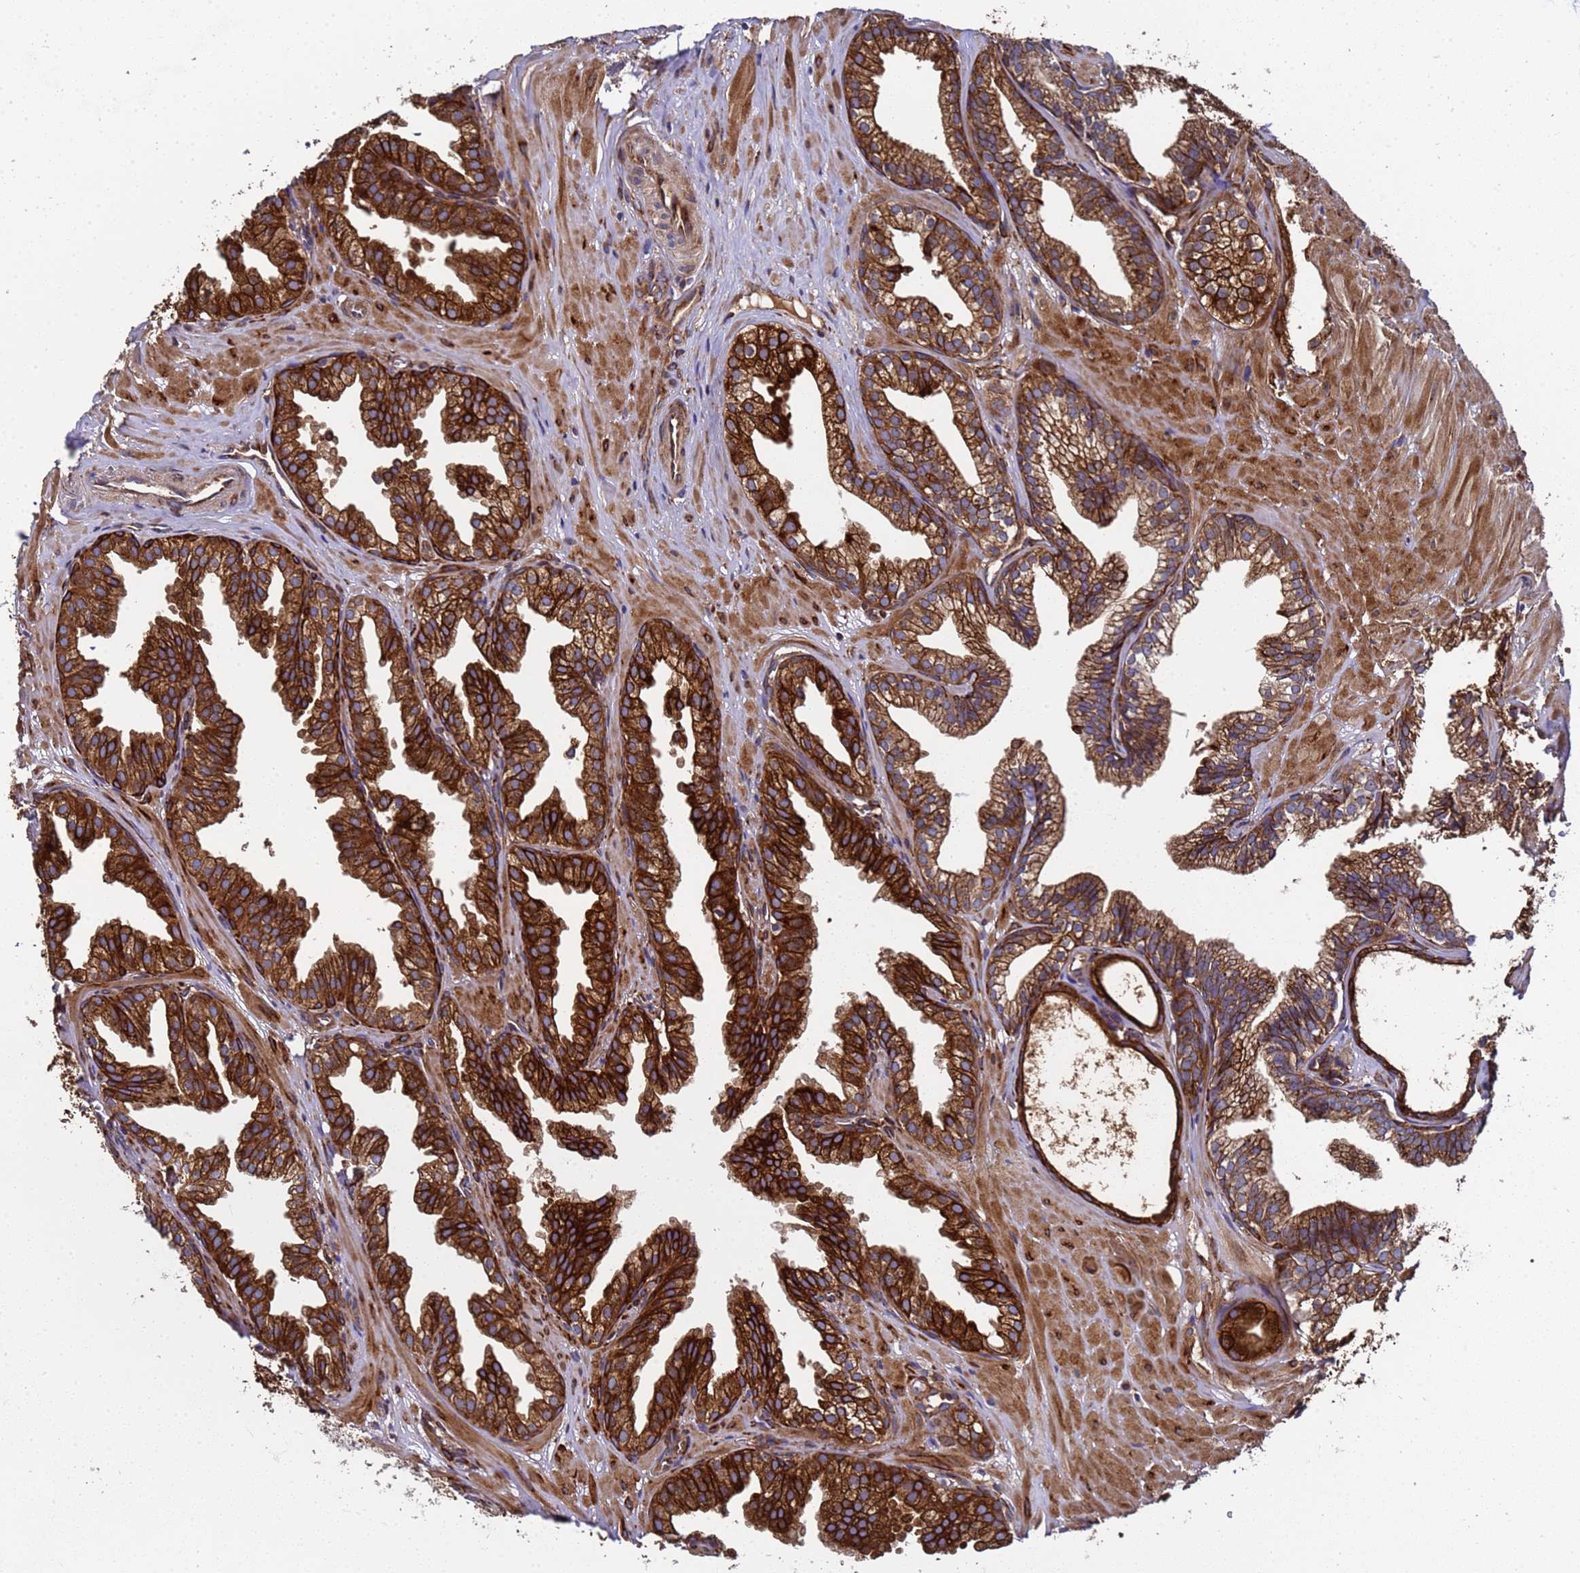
{"staining": {"intensity": "strong", "quantity": ">75%", "location": "cytoplasmic/membranous"}, "tissue": "prostate", "cell_type": "Glandular cells", "image_type": "normal", "snomed": [{"axis": "morphology", "description": "Normal tissue, NOS"}, {"axis": "topography", "description": "Prostate"}, {"axis": "topography", "description": "Peripheral nerve tissue"}], "caption": "This histopathology image exhibits normal prostate stained with IHC to label a protein in brown. The cytoplasmic/membranous of glandular cells show strong positivity for the protein. Nuclei are counter-stained blue.", "gene": "MOCS1", "patient": {"sex": "male", "age": 55}}